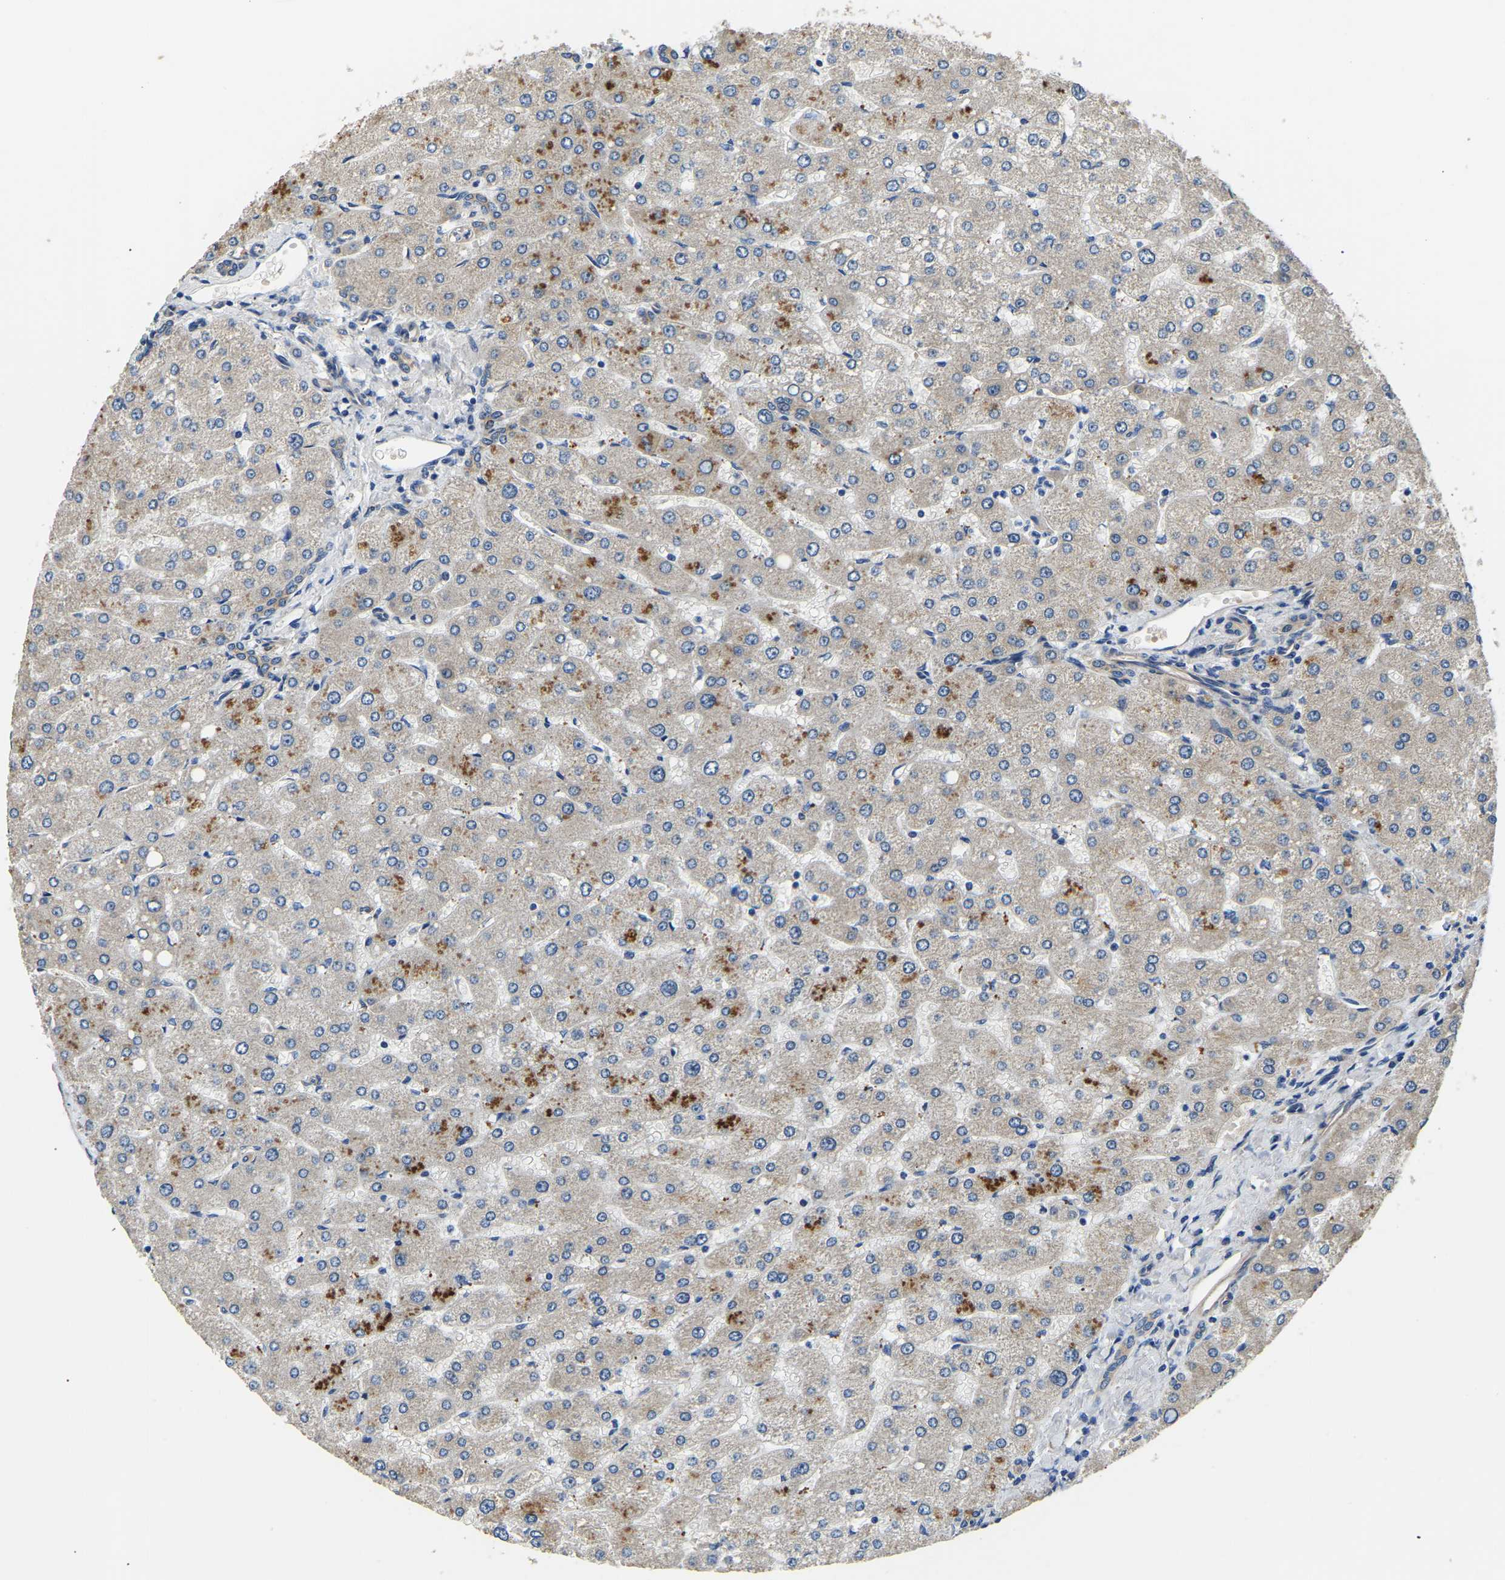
{"staining": {"intensity": "weak", "quantity": ">75%", "location": "cytoplasmic/membranous"}, "tissue": "liver", "cell_type": "Cholangiocytes", "image_type": "normal", "snomed": [{"axis": "morphology", "description": "Normal tissue, NOS"}, {"axis": "topography", "description": "Liver"}], "caption": "Brown immunohistochemical staining in benign liver demonstrates weak cytoplasmic/membranous staining in approximately >75% of cholangiocytes.", "gene": "CSDE1", "patient": {"sex": "male", "age": 55}}